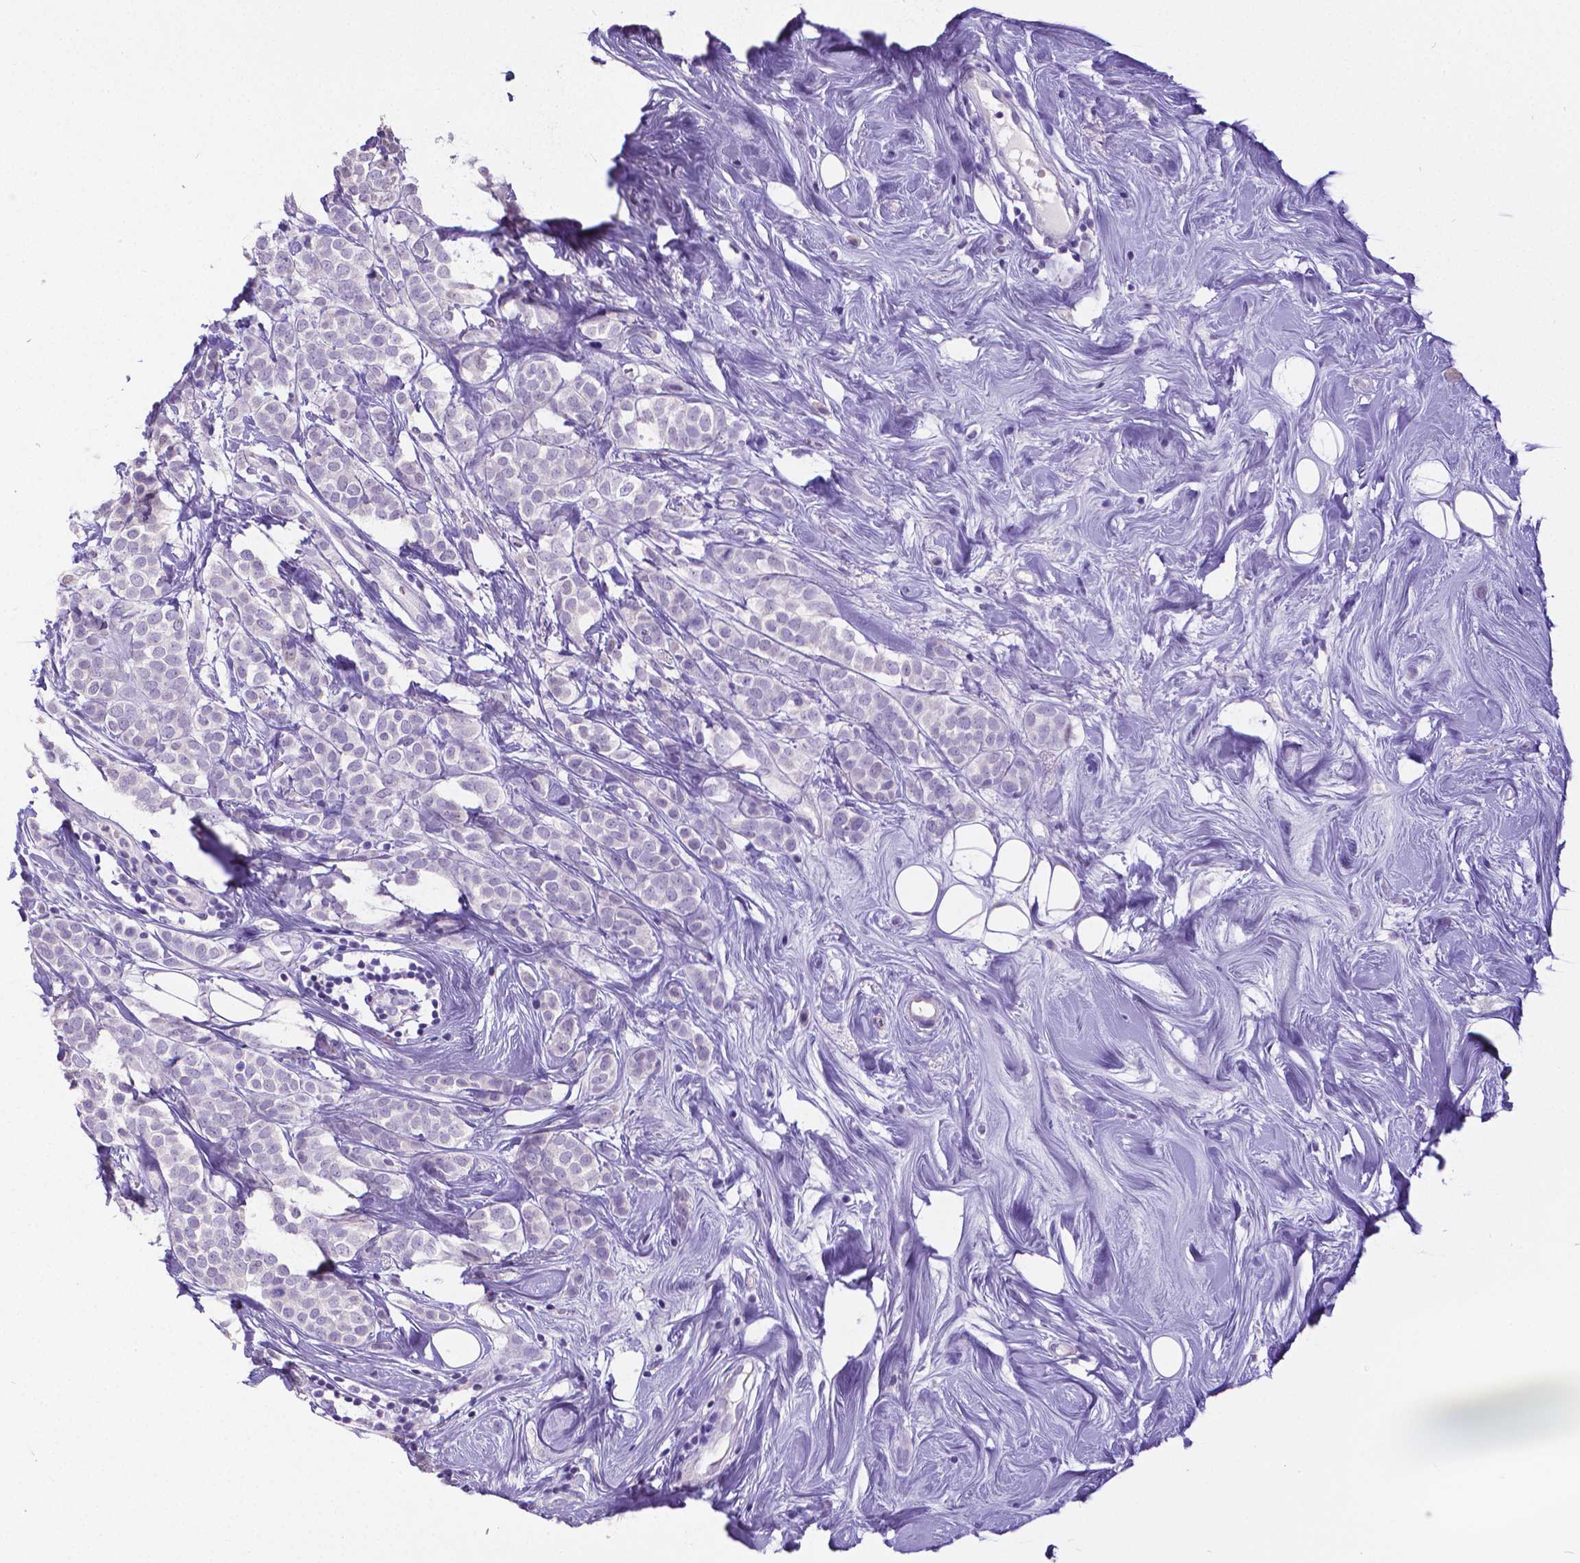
{"staining": {"intensity": "negative", "quantity": "none", "location": "none"}, "tissue": "breast cancer", "cell_type": "Tumor cells", "image_type": "cancer", "snomed": [{"axis": "morphology", "description": "Lobular carcinoma"}, {"axis": "topography", "description": "Breast"}], "caption": "IHC of breast cancer demonstrates no positivity in tumor cells.", "gene": "SATB2", "patient": {"sex": "female", "age": 49}}